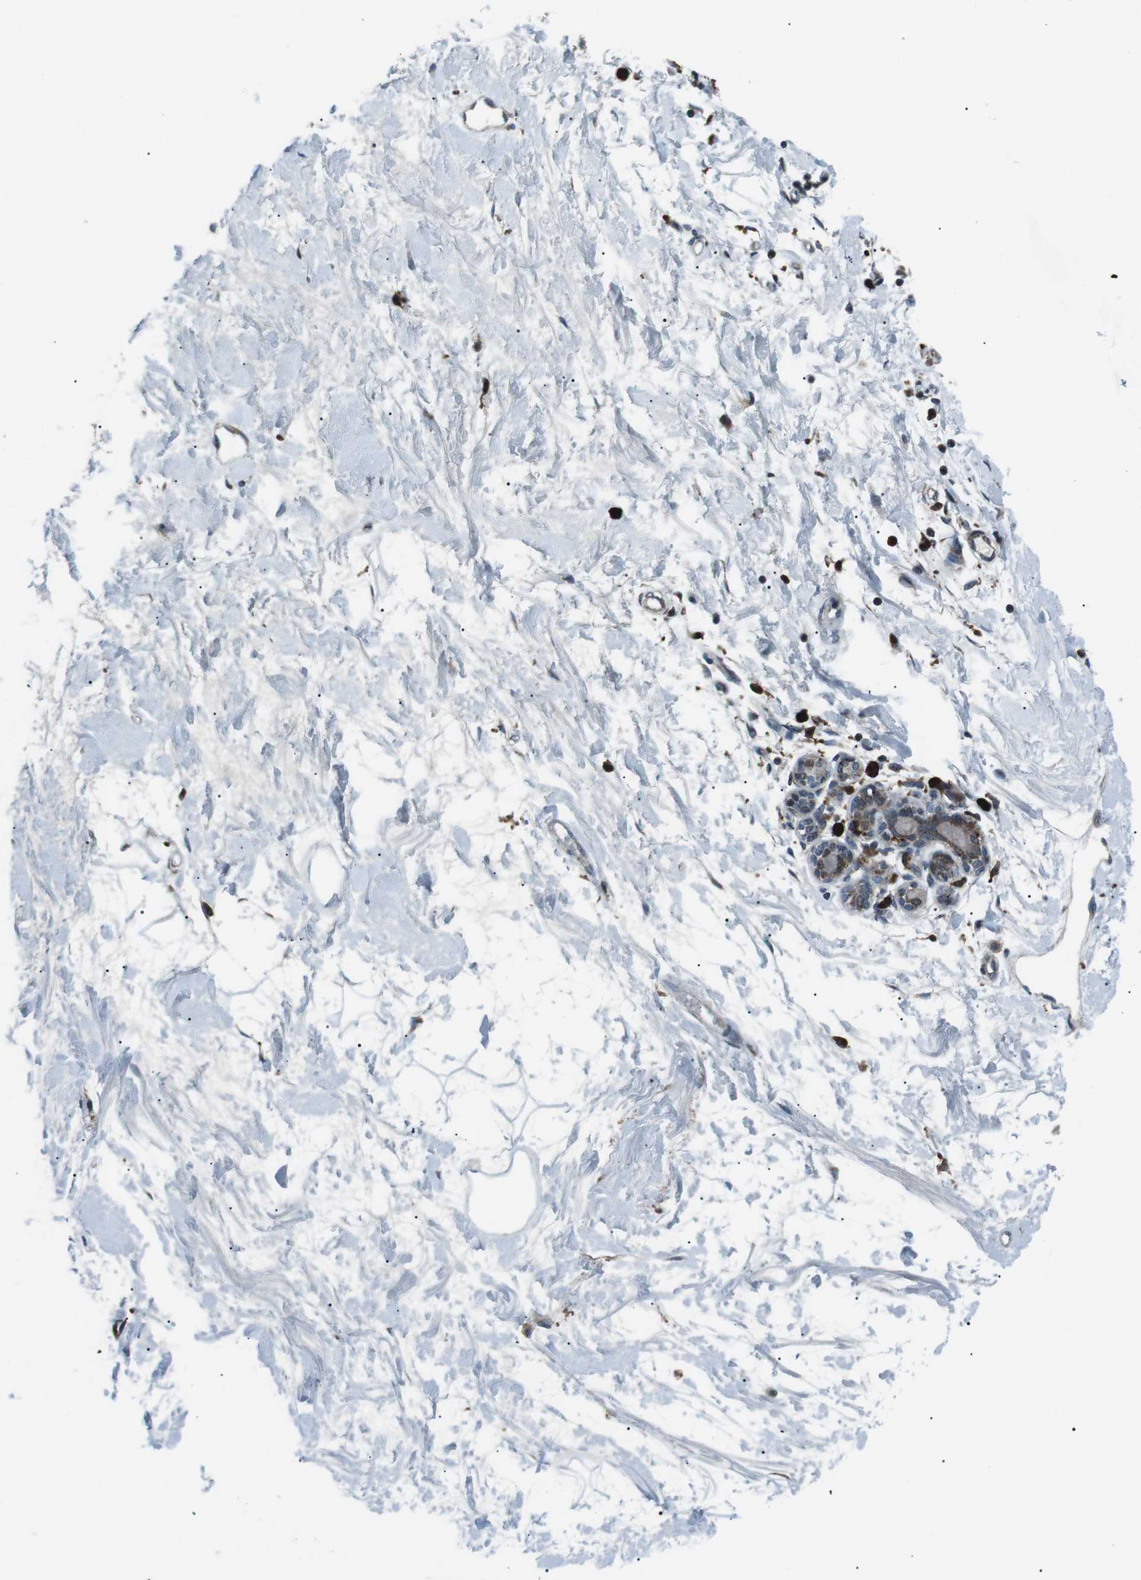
{"staining": {"intensity": "negative", "quantity": "none", "location": "none"}, "tissue": "breast", "cell_type": "Adipocytes", "image_type": "normal", "snomed": [{"axis": "morphology", "description": "Normal tissue, NOS"}, {"axis": "morphology", "description": "Lobular carcinoma"}, {"axis": "topography", "description": "Breast"}], "caption": "Protein analysis of benign breast exhibits no significant expression in adipocytes. (DAB (3,3'-diaminobenzidine) immunohistochemistry with hematoxylin counter stain).", "gene": "BLNK", "patient": {"sex": "female", "age": 59}}